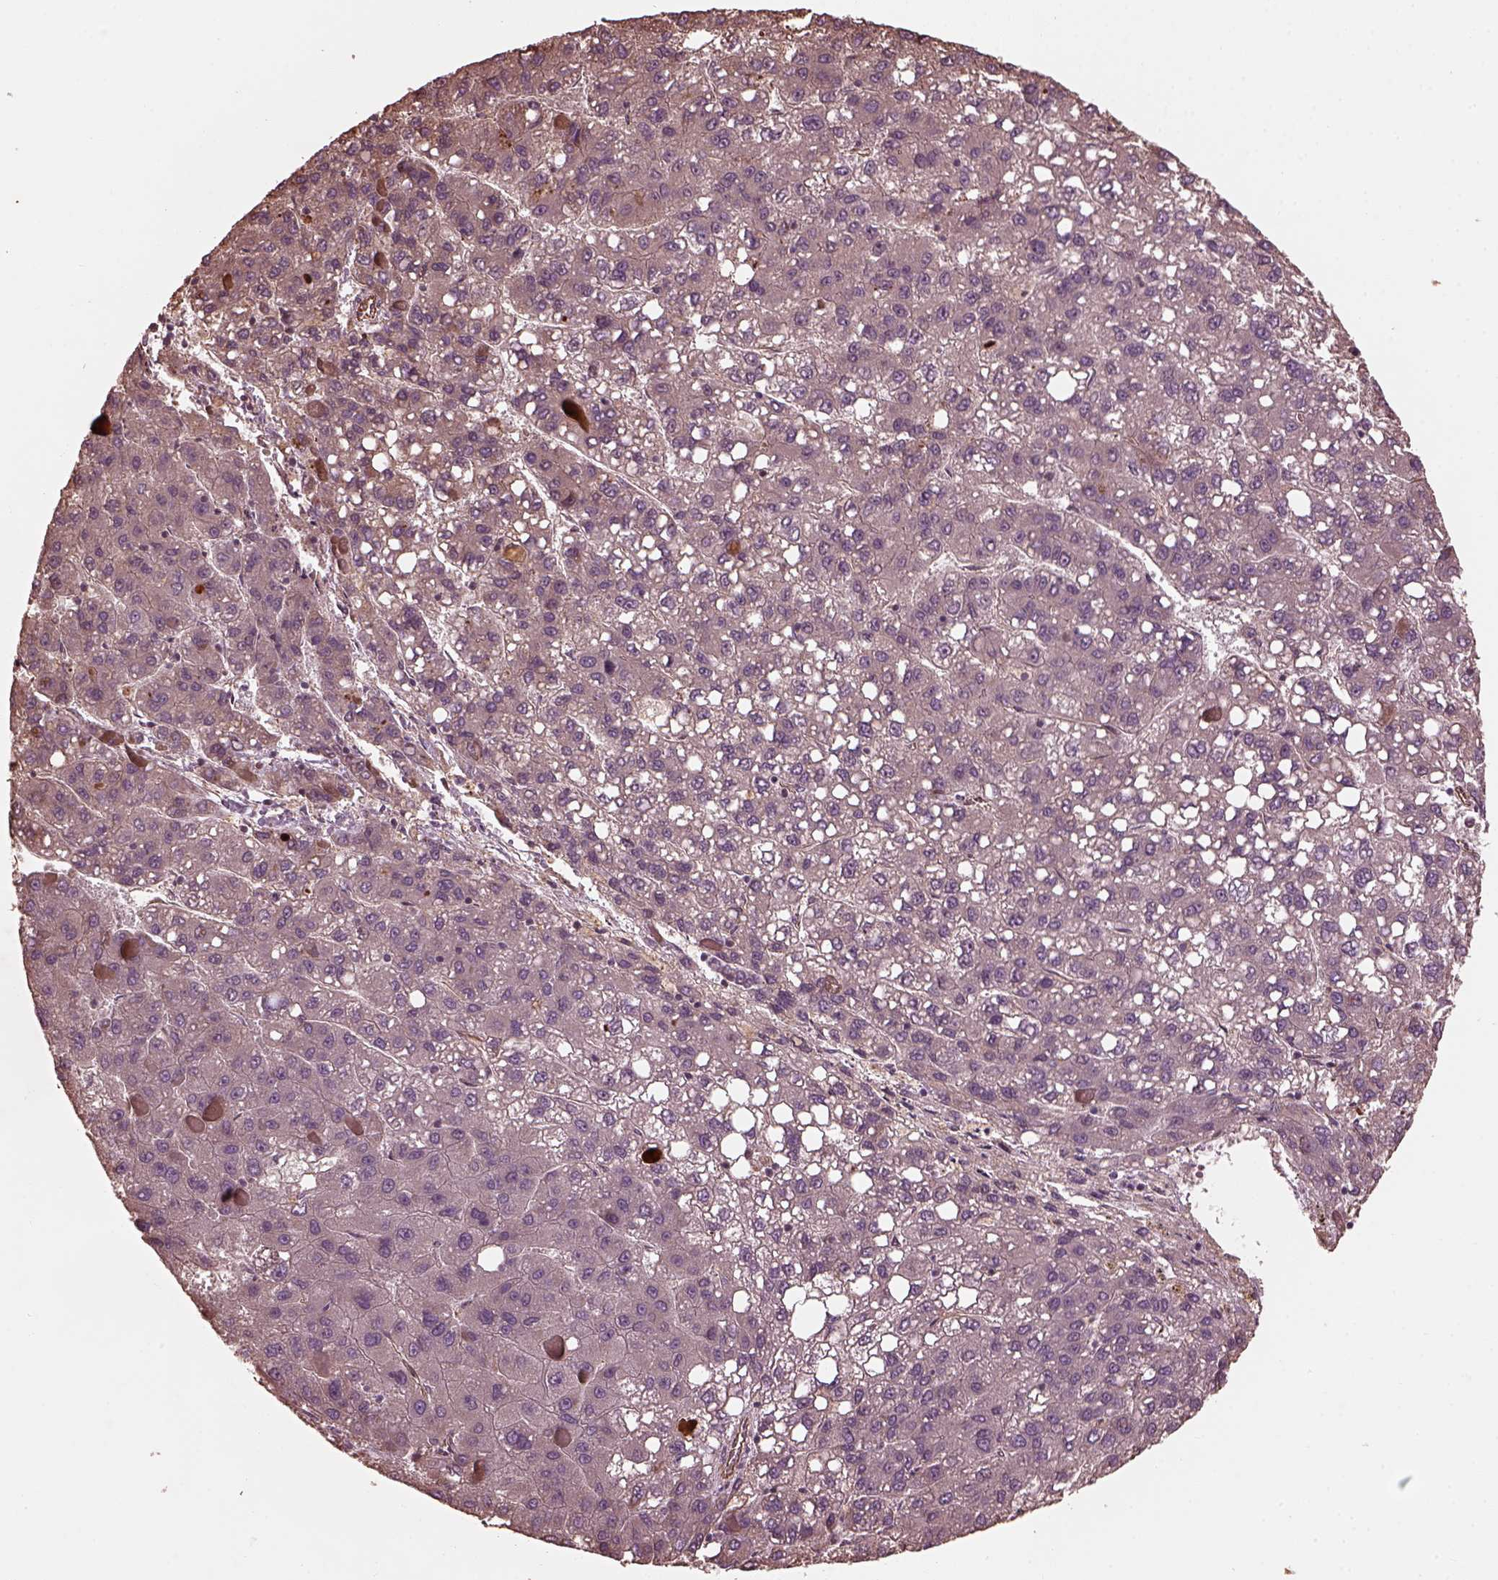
{"staining": {"intensity": "negative", "quantity": "none", "location": "none"}, "tissue": "liver cancer", "cell_type": "Tumor cells", "image_type": "cancer", "snomed": [{"axis": "morphology", "description": "Carcinoma, Hepatocellular, NOS"}, {"axis": "topography", "description": "Liver"}], "caption": "Tumor cells are negative for brown protein staining in liver hepatocellular carcinoma. (Stains: DAB (3,3'-diaminobenzidine) IHC with hematoxylin counter stain, Microscopy: brightfield microscopy at high magnification).", "gene": "GTPBP1", "patient": {"sex": "female", "age": 82}}